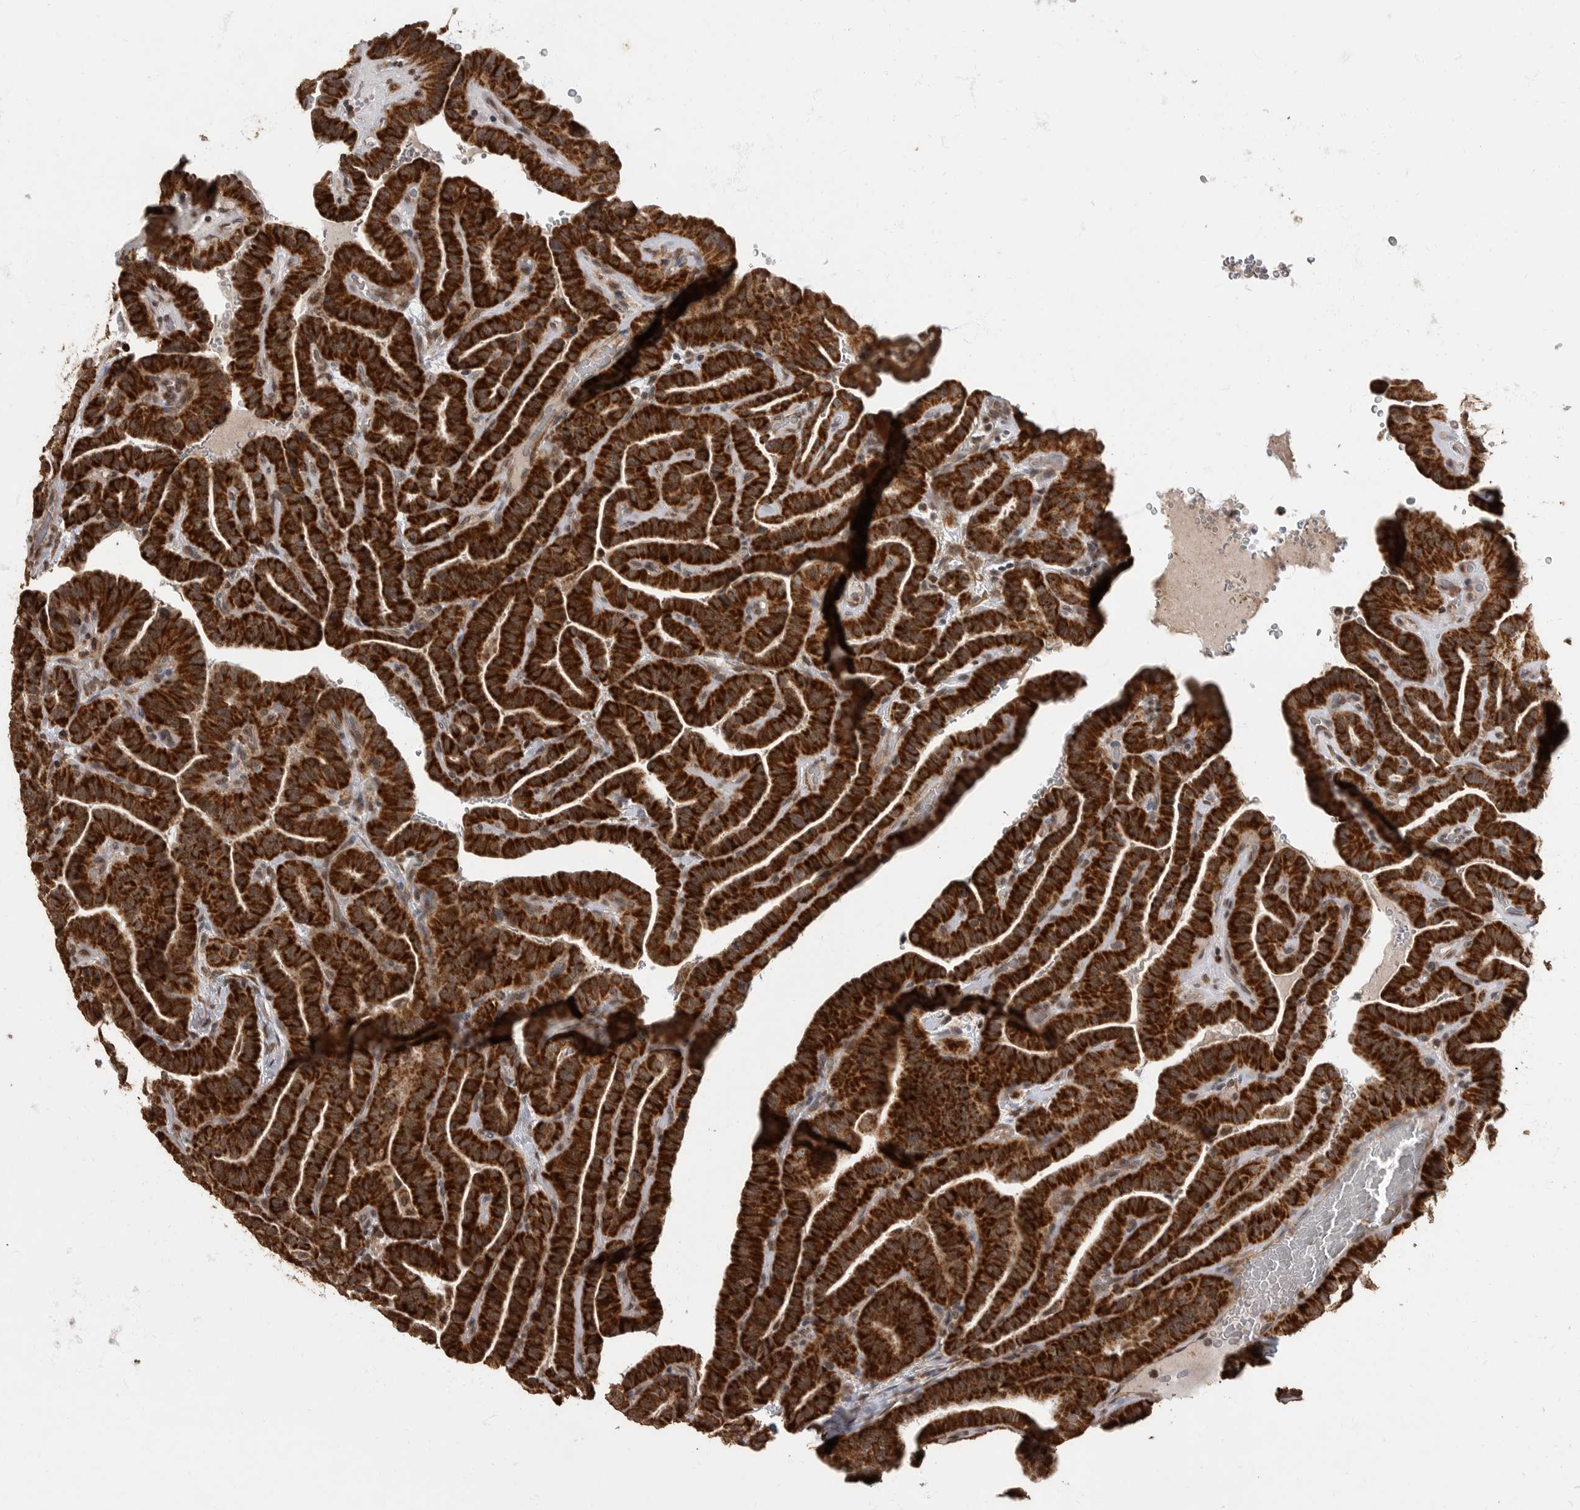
{"staining": {"intensity": "strong", "quantity": ">75%", "location": "cytoplasmic/membranous"}, "tissue": "thyroid cancer", "cell_type": "Tumor cells", "image_type": "cancer", "snomed": [{"axis": "morphology", "description": "Papillary adenocarcinoma, NOS"}, {"axis": "topography", "description": "Thyroid gland"}], "caption": "Tumor cells show high levels of strong cytoplasmic/membranous positivity in approximately >75% of cells in thyroid papillary adenocarcinoma.", "gene": "MAFG", "patient": {"sex": "male", "age": 77}}